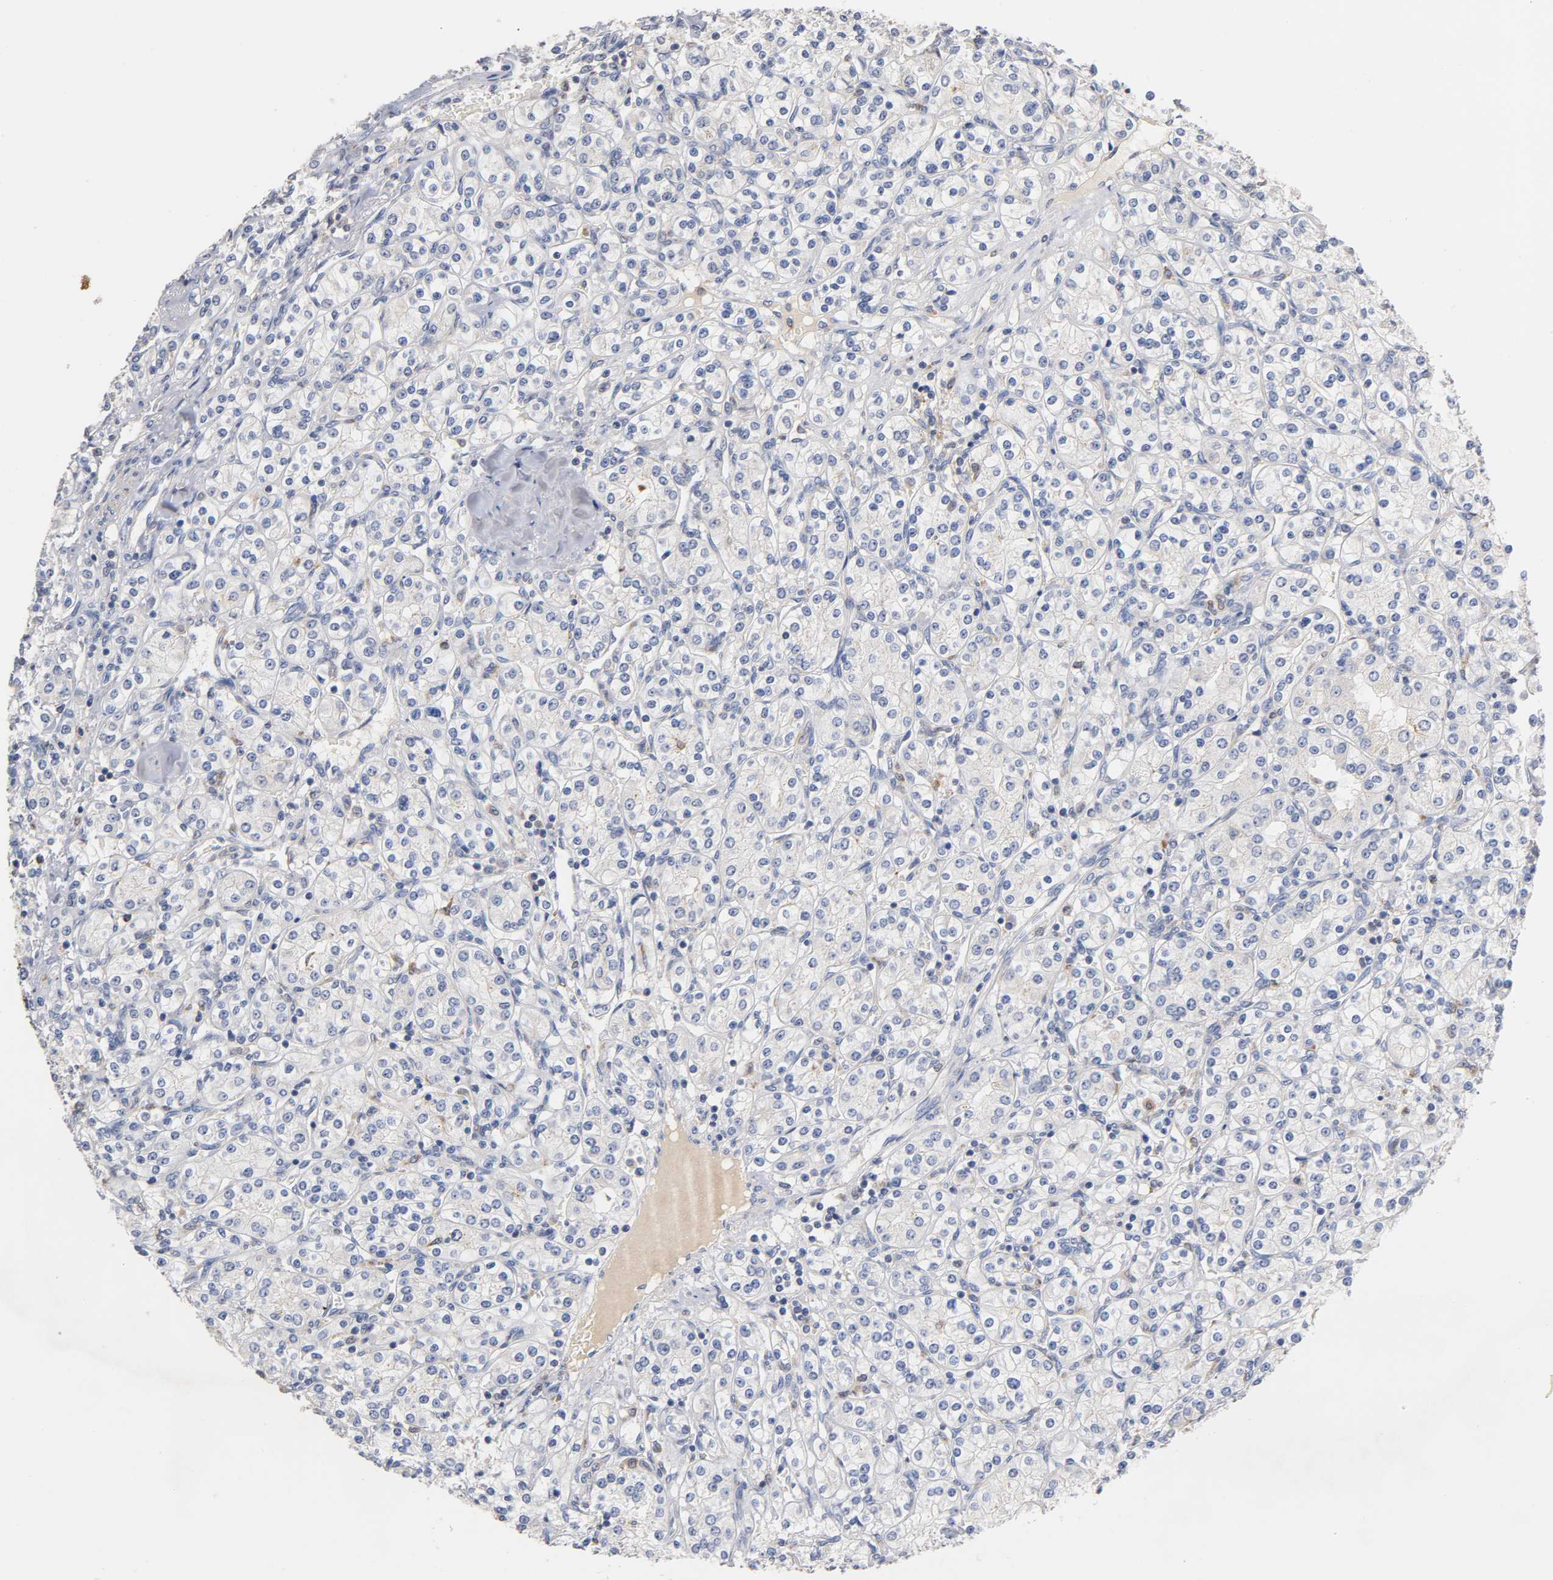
{"staining": {"intensity": "negative", "quantity": "none", "location": "none"}, "tissue": "renal cancer", "cell_type": "Tumor cells", "image_type": "cancer", "snomed": [{"axis": "morphology", "description": "Adenocarcinoma, NOS"}, {"axis": "topography", "description": "Kidney"}], "caption": "DAB (3,3'-diaminobenzidine) immunohistochemical staining of renal adenocarcinoma displays no significant positivity in tumor cells.", "gene": "SEMA5A", "patient": {"sex": "male", "age": 77}}